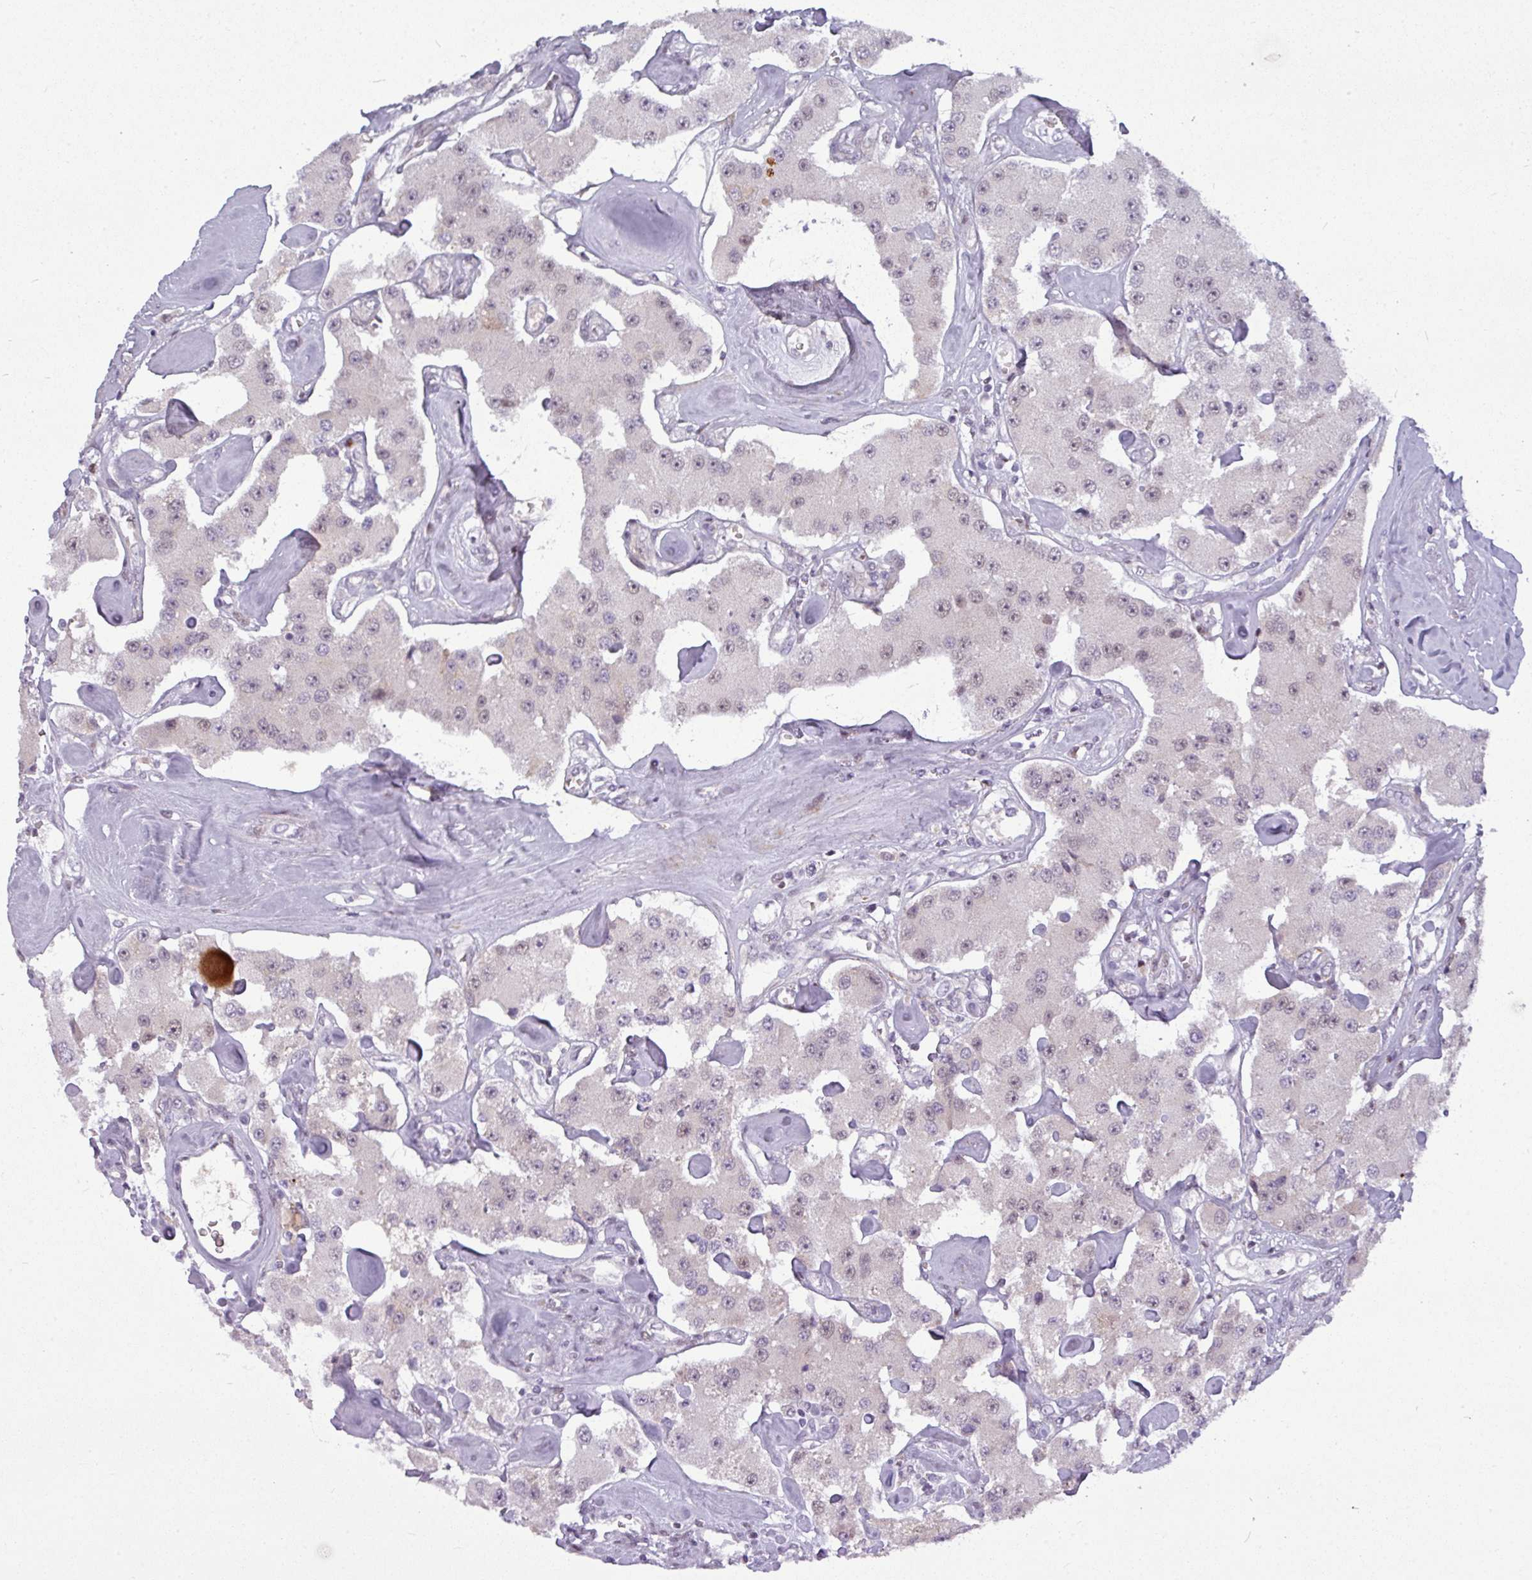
{"staining": {"intensity": "weak", "quantity": "<25%", "location": "nuclear"}, "tissue": "carcinoid", "cell_type": "Tumor cells", "image_type": "cancer", "snomed": [{"axis": "morphology", "description": "Carcinoid, malignant, NOS"}, {"axis": "topography", "description": "Pancreas"}], "caption": "High power microscopy histopathology image of an immunohistochemistry image of malignant carcinoid, revealing no significant staining in tumor cells.", "gene": "SLC66A2", "patient": {"sex": "male", "age": 41}}